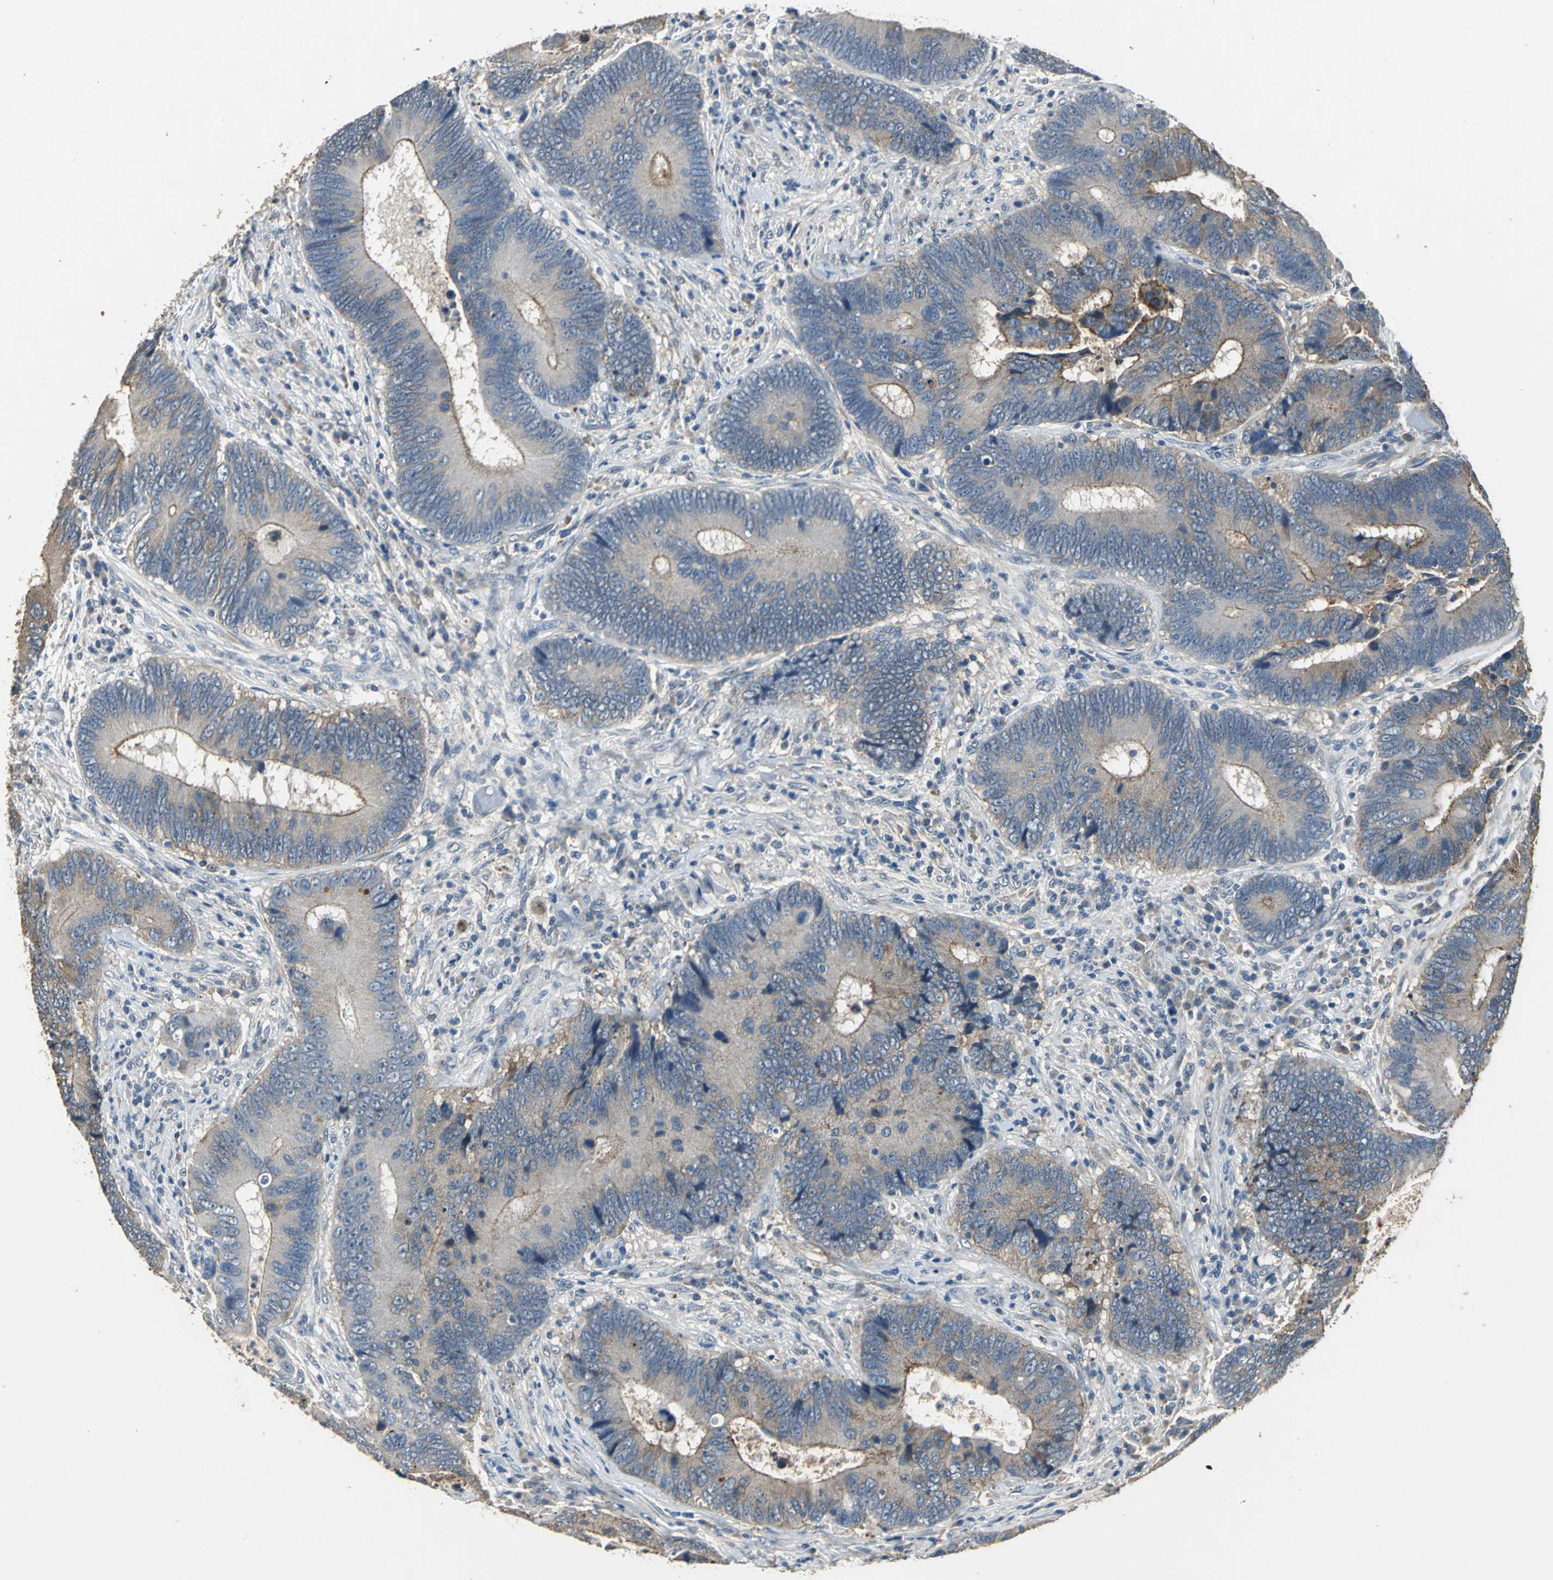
{"staining": {"intensity": "moderate", "quantity": ">75%", "location": "cytoplasmic/membranous"}, "tissue": "colorectal cancer", "cell_type": "Tumor cells", "image_type": "cancer", "snomed": [{"axis": "morphology", "description": "Adenocarcinoma, NOS"}, {"axis": "topography", "description": "Colon"}], "caption": "Moderate cytoplasmic/membranous protein staining is present in approximately >75% of tumor cells in adenocarcinoma (colorectal).", "gene": "OCLN", "patient": {"sex": "female", "age": 78}}